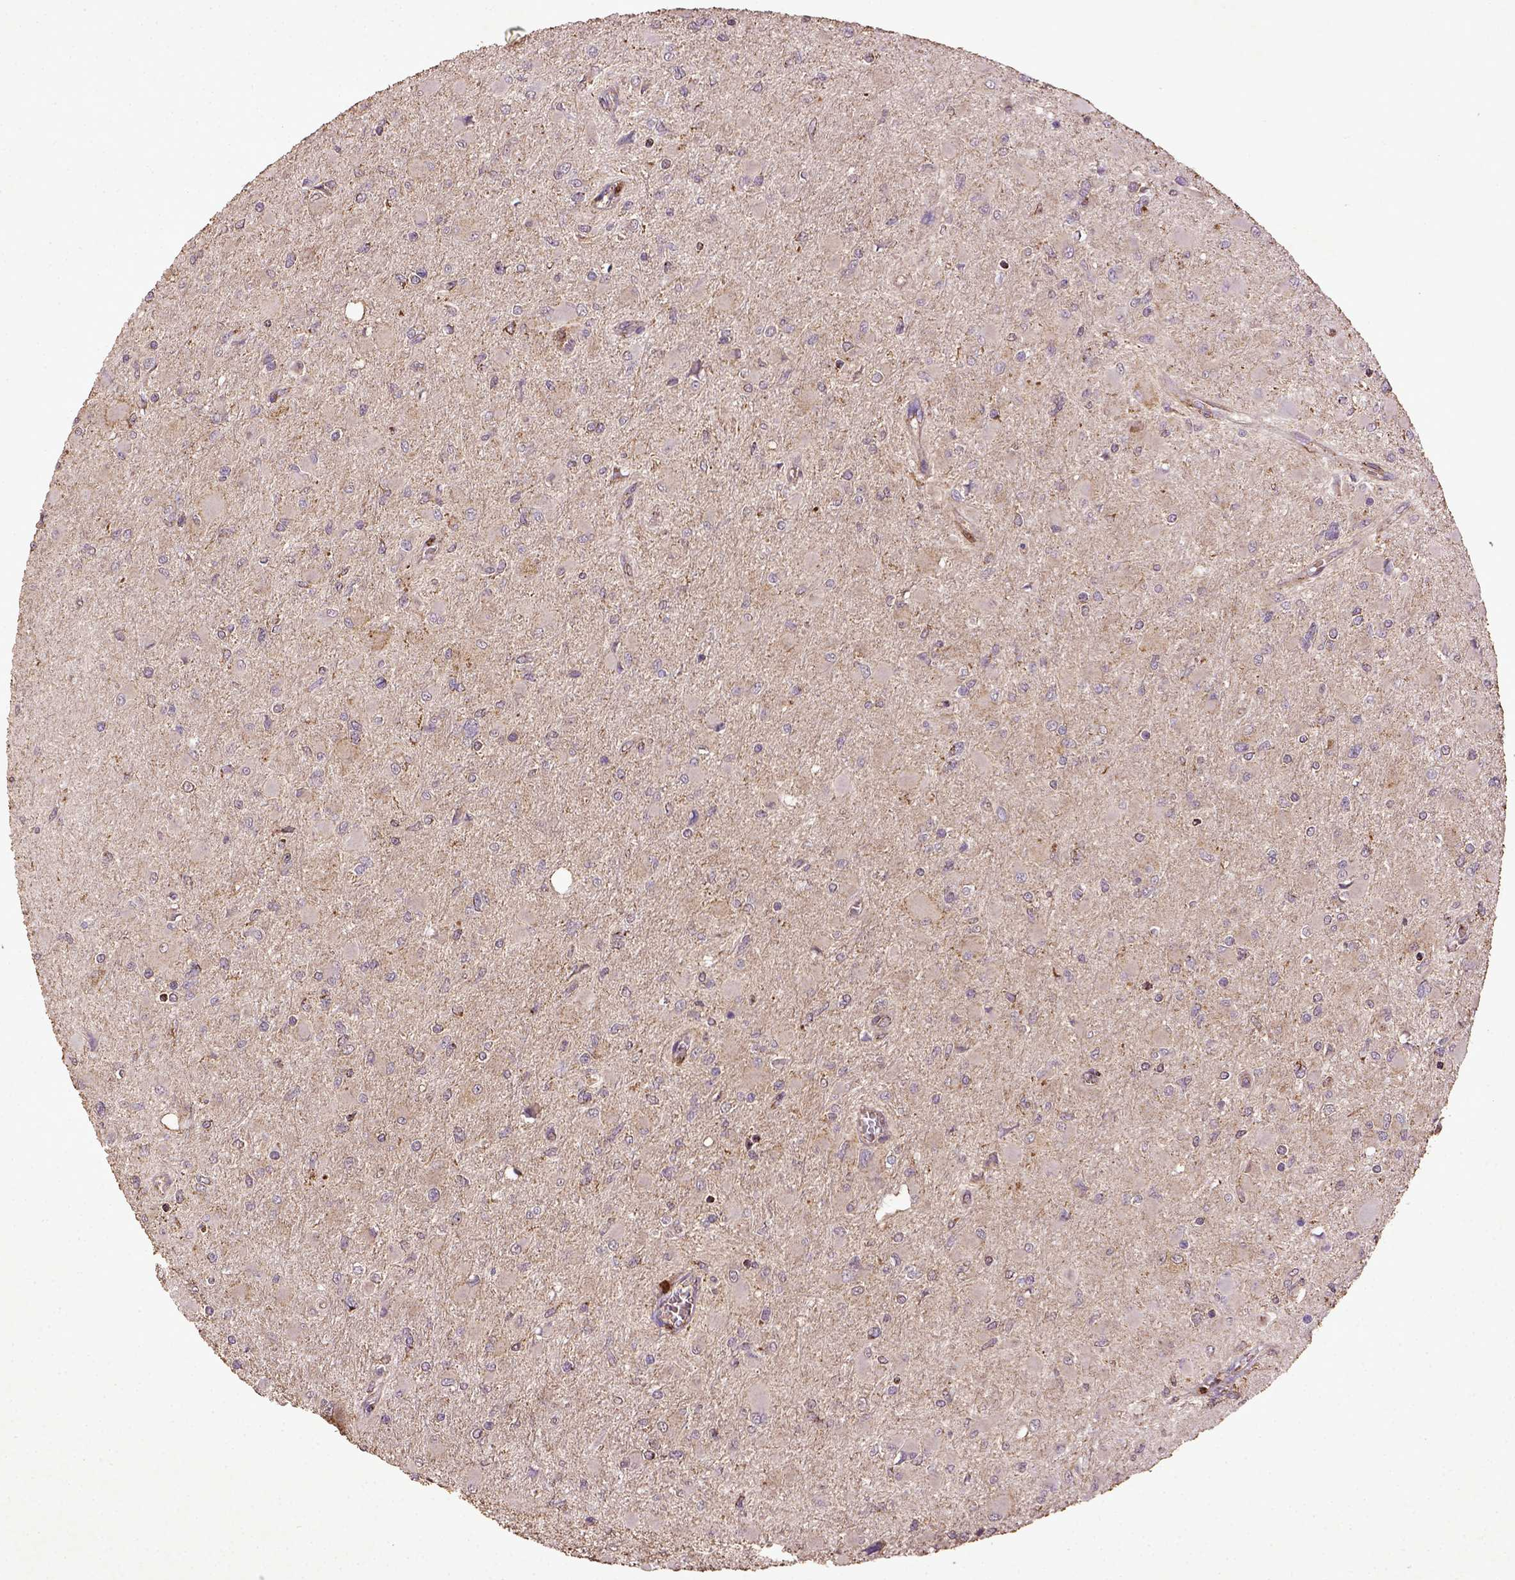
{"staining": {"intensity": "negative", "quantity": "none", "location": "none"}, "tissue": "glioma", "cell_type": "Tumor cells", "image_type": "cancer", "snomed": [{"axis": "morphology", "description": "Glioma, malignant, High grade"}, {"axis": "topography", "description": "Cerebral cortex"}], "caption": "IHC histopathology image of malignant glioma (high-grade) stained for a protein (brown), which displays no staining in tumor cells. (Stains: DAB (3,3'-diaminobenzidine) immunohistochemistry (IHC) with hematoxylin counter stain, Microscopy: brightfield microscopy at high magnification).", "gene": "MT-CO1", "patient": {"sex": "female", "age": 36}}